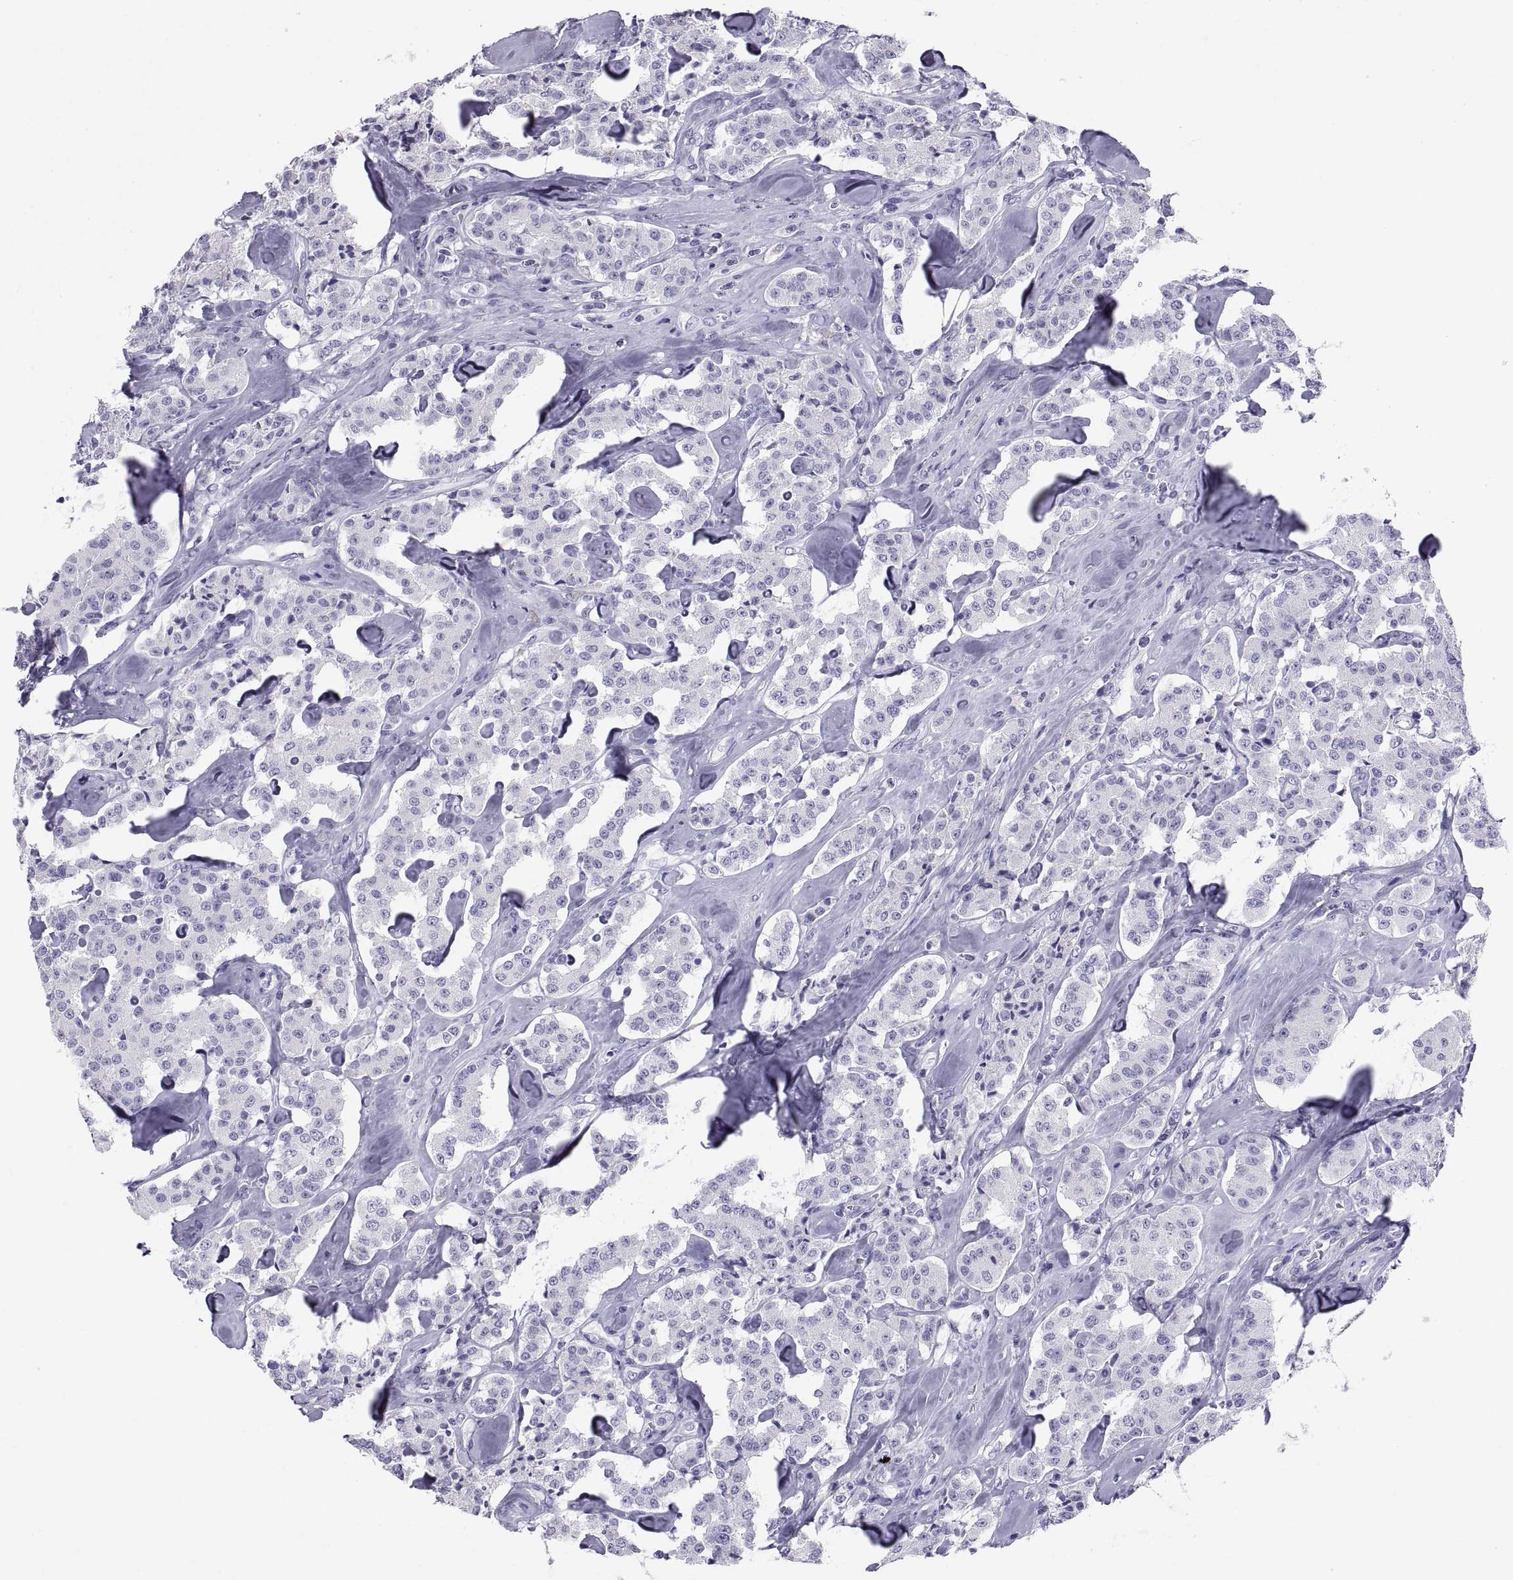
{"staining": {"intensity": "negative", "quantity": "none", "location": "none"}, "tissue": "carcinoid", "cell_type": "Tumor cells", "image_type": "cancer", "snomed": [{"axis": "morphology", "description": "Carcinoid, malignant, NOS"}, {"axis": "topography", "description": "Pancreas"}], "caption": "The image demonstrates no significant positivity in tumor cells of carcinoid.", "gene": "CT47A10", "patient": {"sex": "male", "age": 41}}